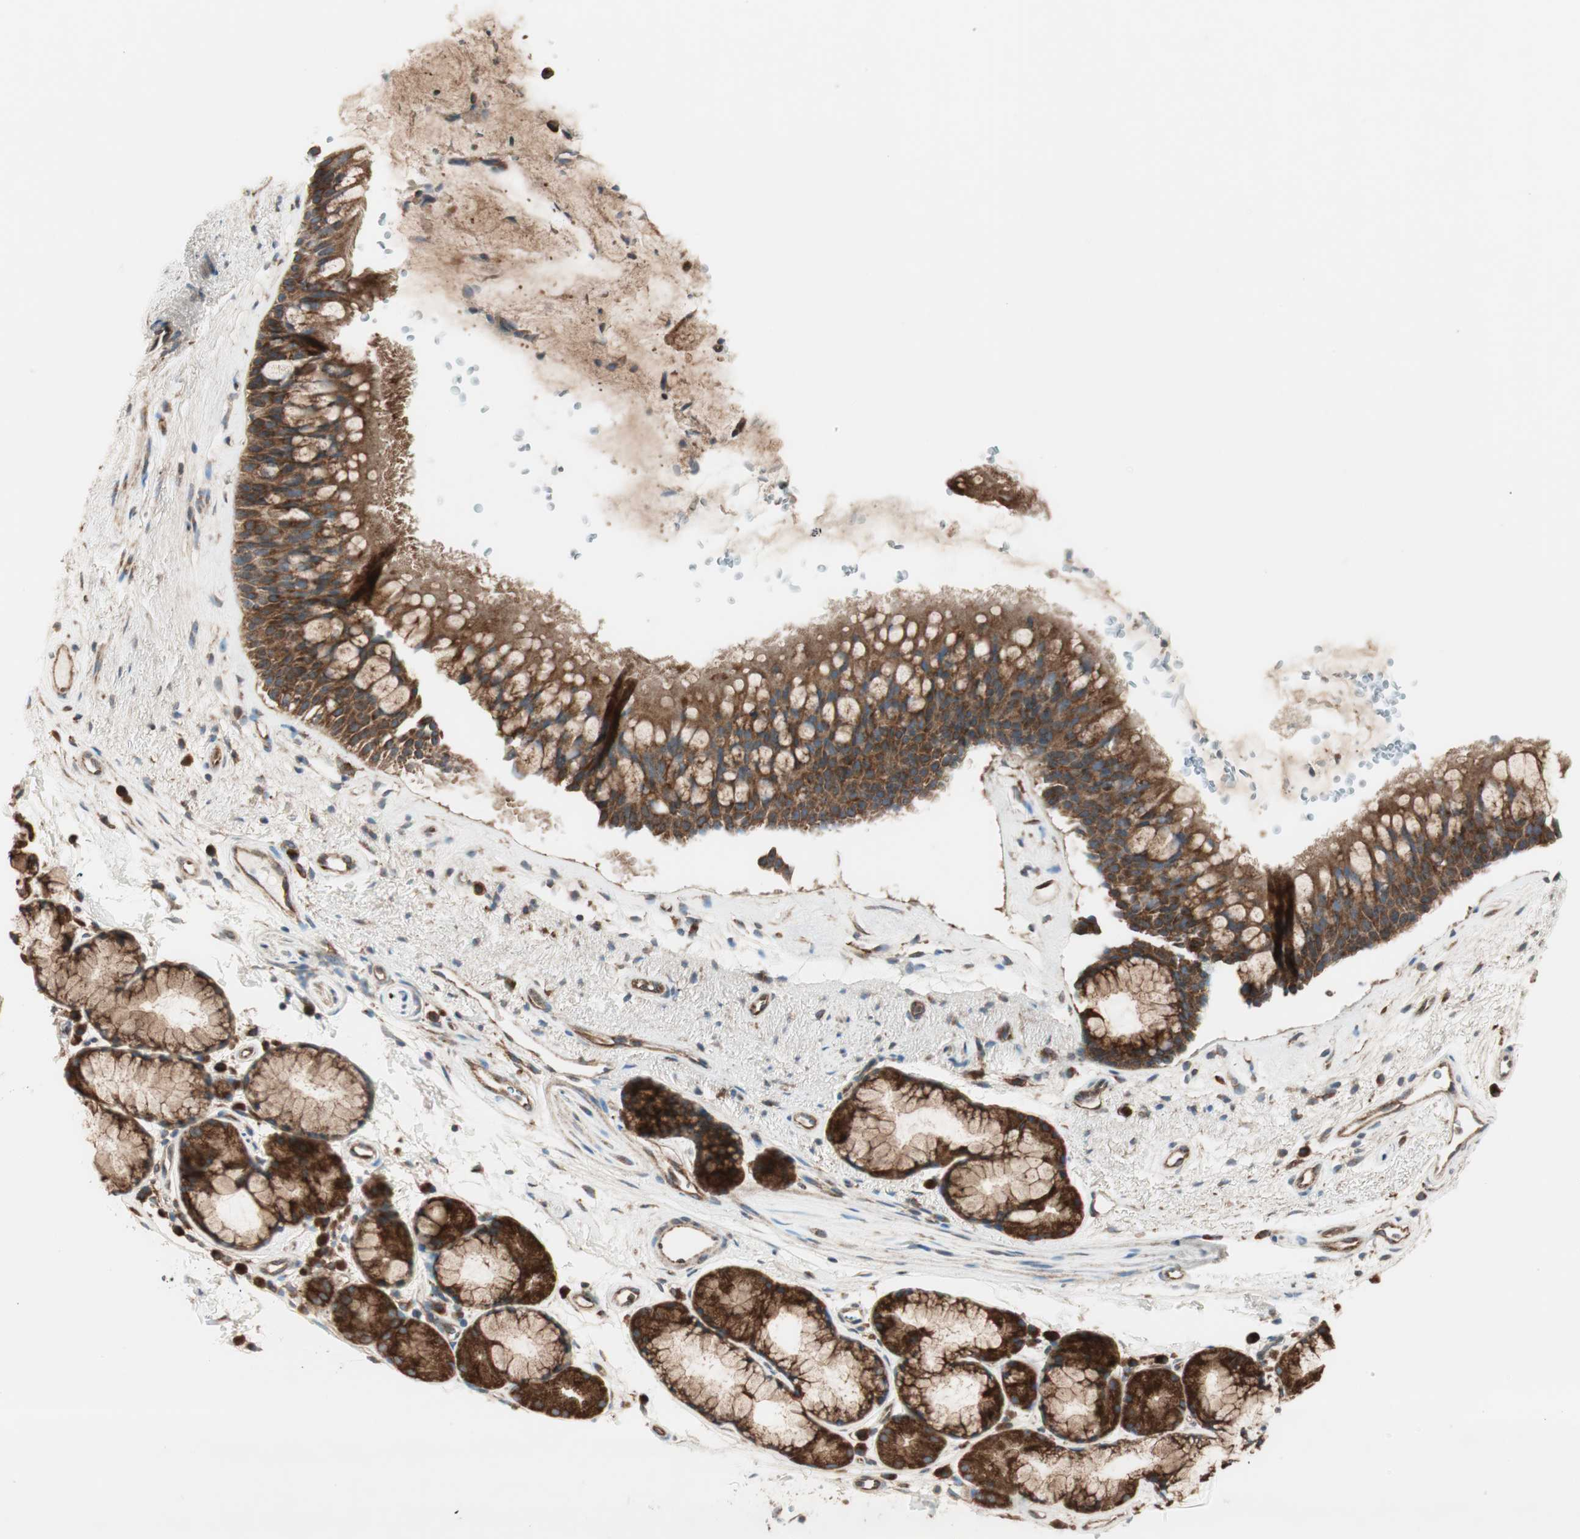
{"staining": {"intensity": "strong", "quantity": ">75%", "location": "cytoplasmic/membranous"}, "tissue": "bronchus", "cell_type": "Respiratory epithelial cells", "image_type": "normal", "snomed": [{"axis": "morphology", "description": "Normal tissue, NOS"}, {"axis": "topography", "description": "Bronchus"}], "caption": "Respiratory epithelial cells demonstrate high levels of strong cytoplasmic/membranous staining in approximately >75% of cells in unremarkable bronchus.", "gene": "RAB5A", "patient": {"sex": "female", "age": 54}}